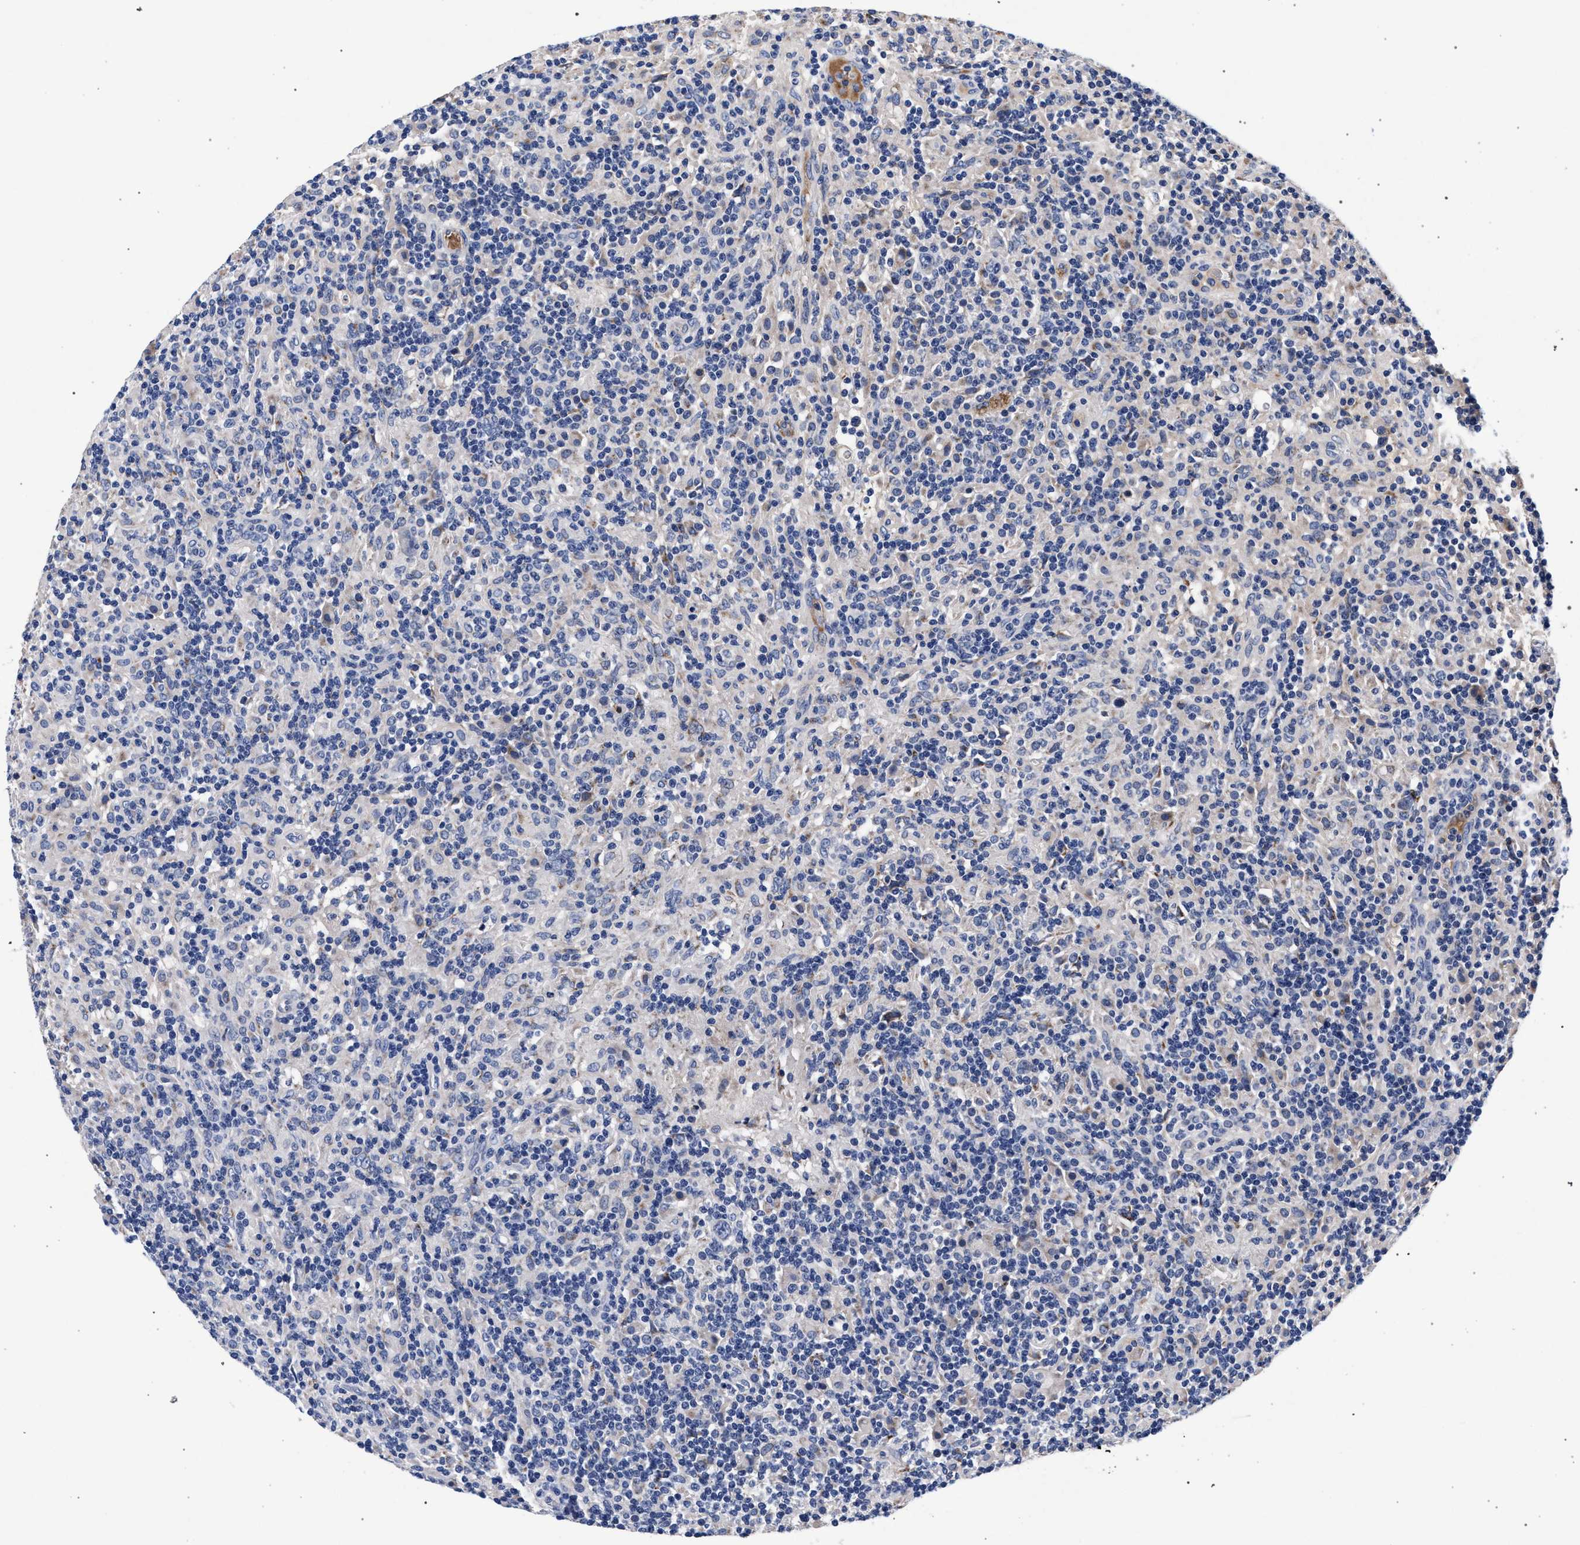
{"staining": {"intensity": "negative", "quantity": "none", "location": "none"}, "tissue": "lymphoma", "cell_type": "Tumor cells", "image_type": "cancer", "snomed": [{"axis": "morphology", "description": "Hodgkin's disease, NOS"}, {"axis": "topography", "description": "Lymph node"}], "caption": "This is an immunohistochemistry photomicrograph of Hodgkin's disease. There is no positivity in tumor cells.", "gene": "ACOX1", "patient": {"sex": "male", "age": 70}}